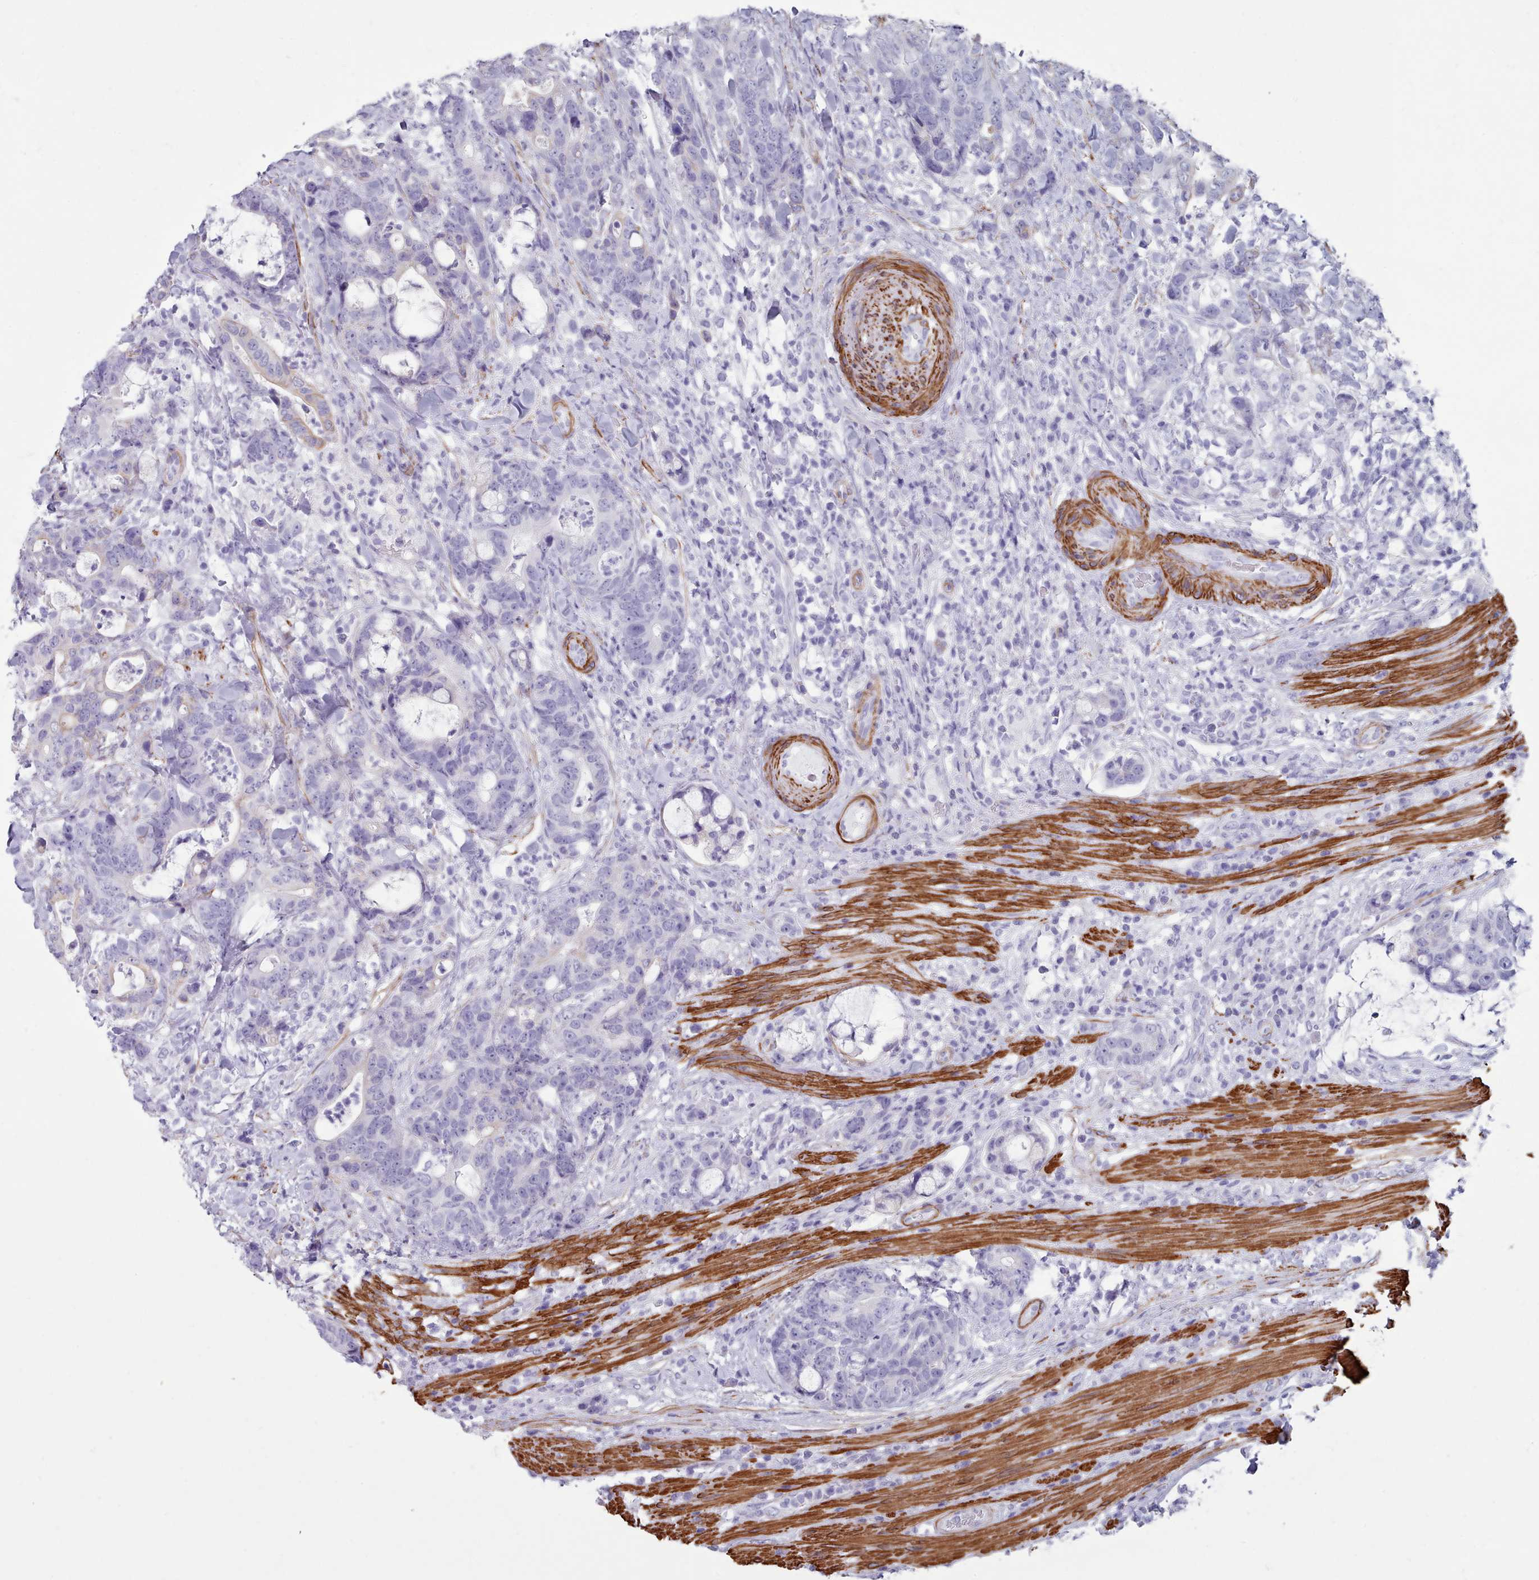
{"staining": {"intensity": "negative", "quantity": "none", "location": "none"}, "tissue": "colorectal cancer", "cell_type": "Tumor cells", "image_type": "cancer", "snomed": [{"axis": "morphology", "description": "Adenocarcinoma, NOS"}, {"axis": "topography", "description": "Colon"}], "caption": "This histopathology image is of colorectal cancer (adenocarcinoma) stained with IHC to label a protein in brown with the nuclei are counter-stained blue. There is no staining in tumor cells.", "gene": "FPGS", "patient": {"sex": "female", "age": 82}}